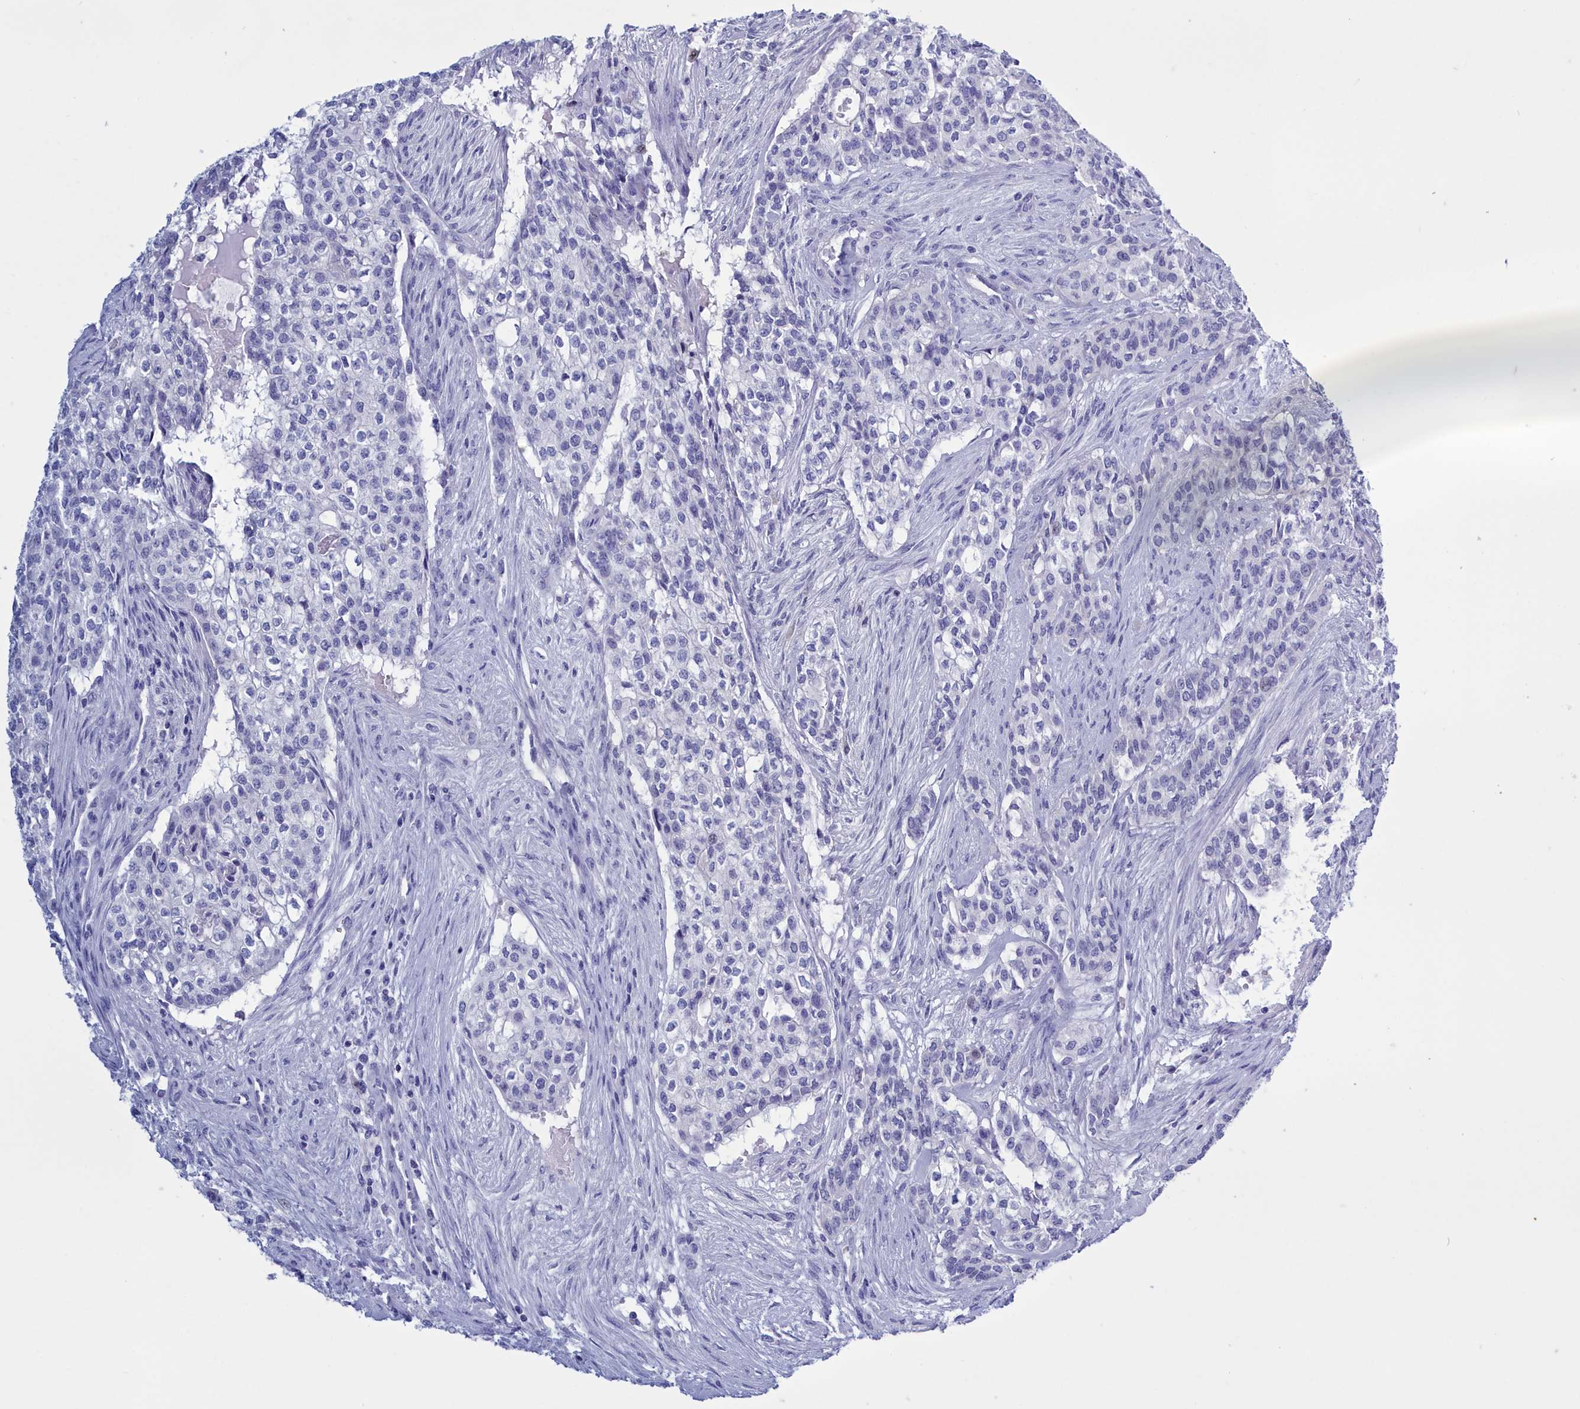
{"staining": {"intensity": "negative", "quantity": "none", "location": "none"}, "tissue": "head and neck cancer", "cell_type": "Tumor cells", "image_type": "cancer", "snomed": [{"axis": "morphology", "description": "Adenocarcinoma, NOS"}, {"axis": "topography", "description": "Head-Neck"}], "caption": "Head and neck adenocarcinoma was stained to show a protein in brown. There is no significant expression in tumor cells.", "gene": "TMEM97", "patient": {"sex": "male", "age": 81}}